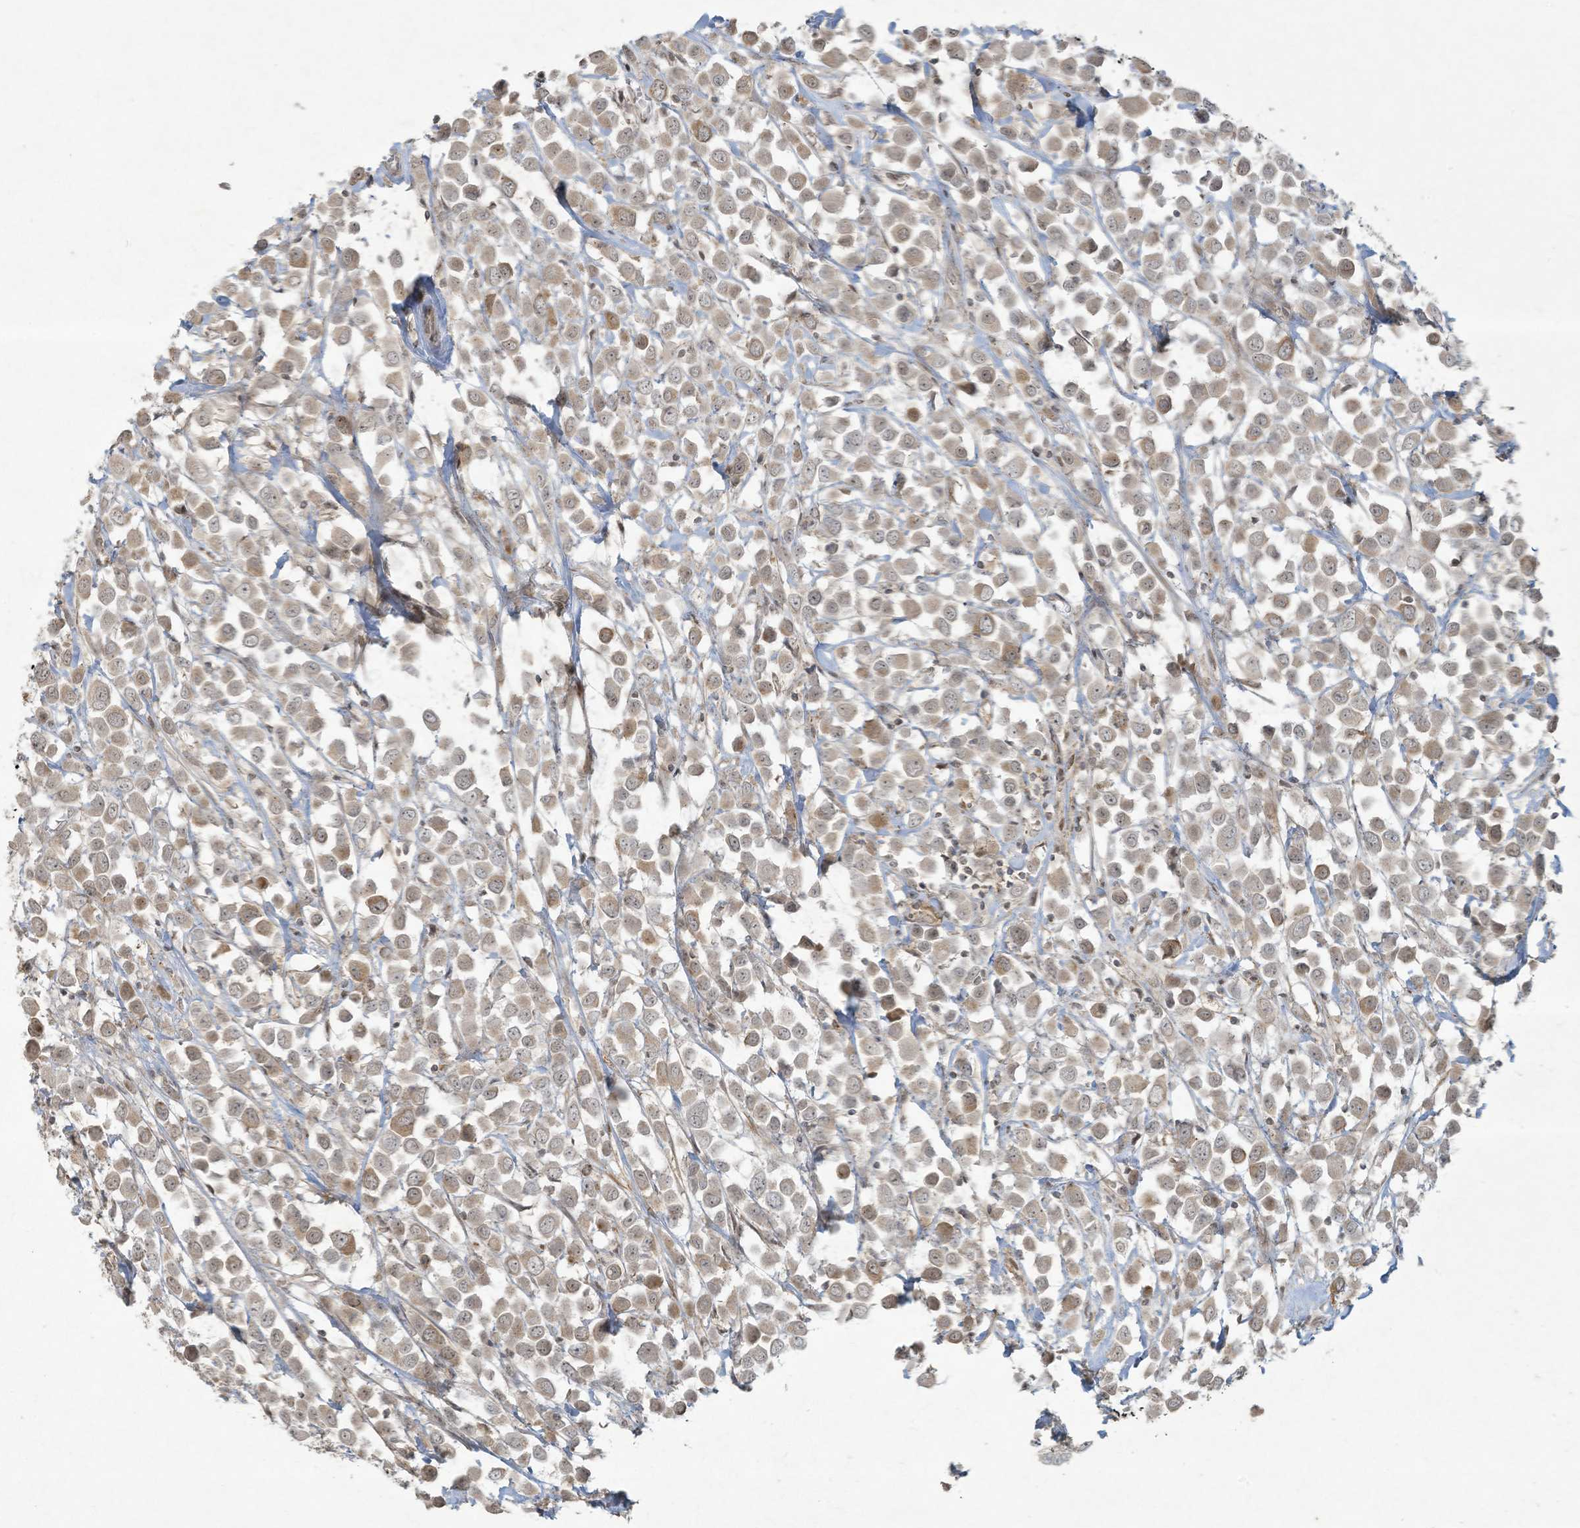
{"staining": {"intensity": "moderate", "quantity": "<25%", "location": "cytoplasmic/membranous"}, "tissue": "breast cancer", "cell_type": "Tumor cells", "image_type": "cancer", "snomed": [{"axis": "morphology", "description": "Duct carcinoma"}, {"axis": "topography", "description": "Breast"}], "caption": "There is low levels of moderate cytoplasmic/membranous positivity in tumor cells of invasive ductal carcinoma (breast), as demonstrated by immunohistochemical staining (brown color).", "gene": "ZNF263", "patient": {"sex": "female", "age": 61}}